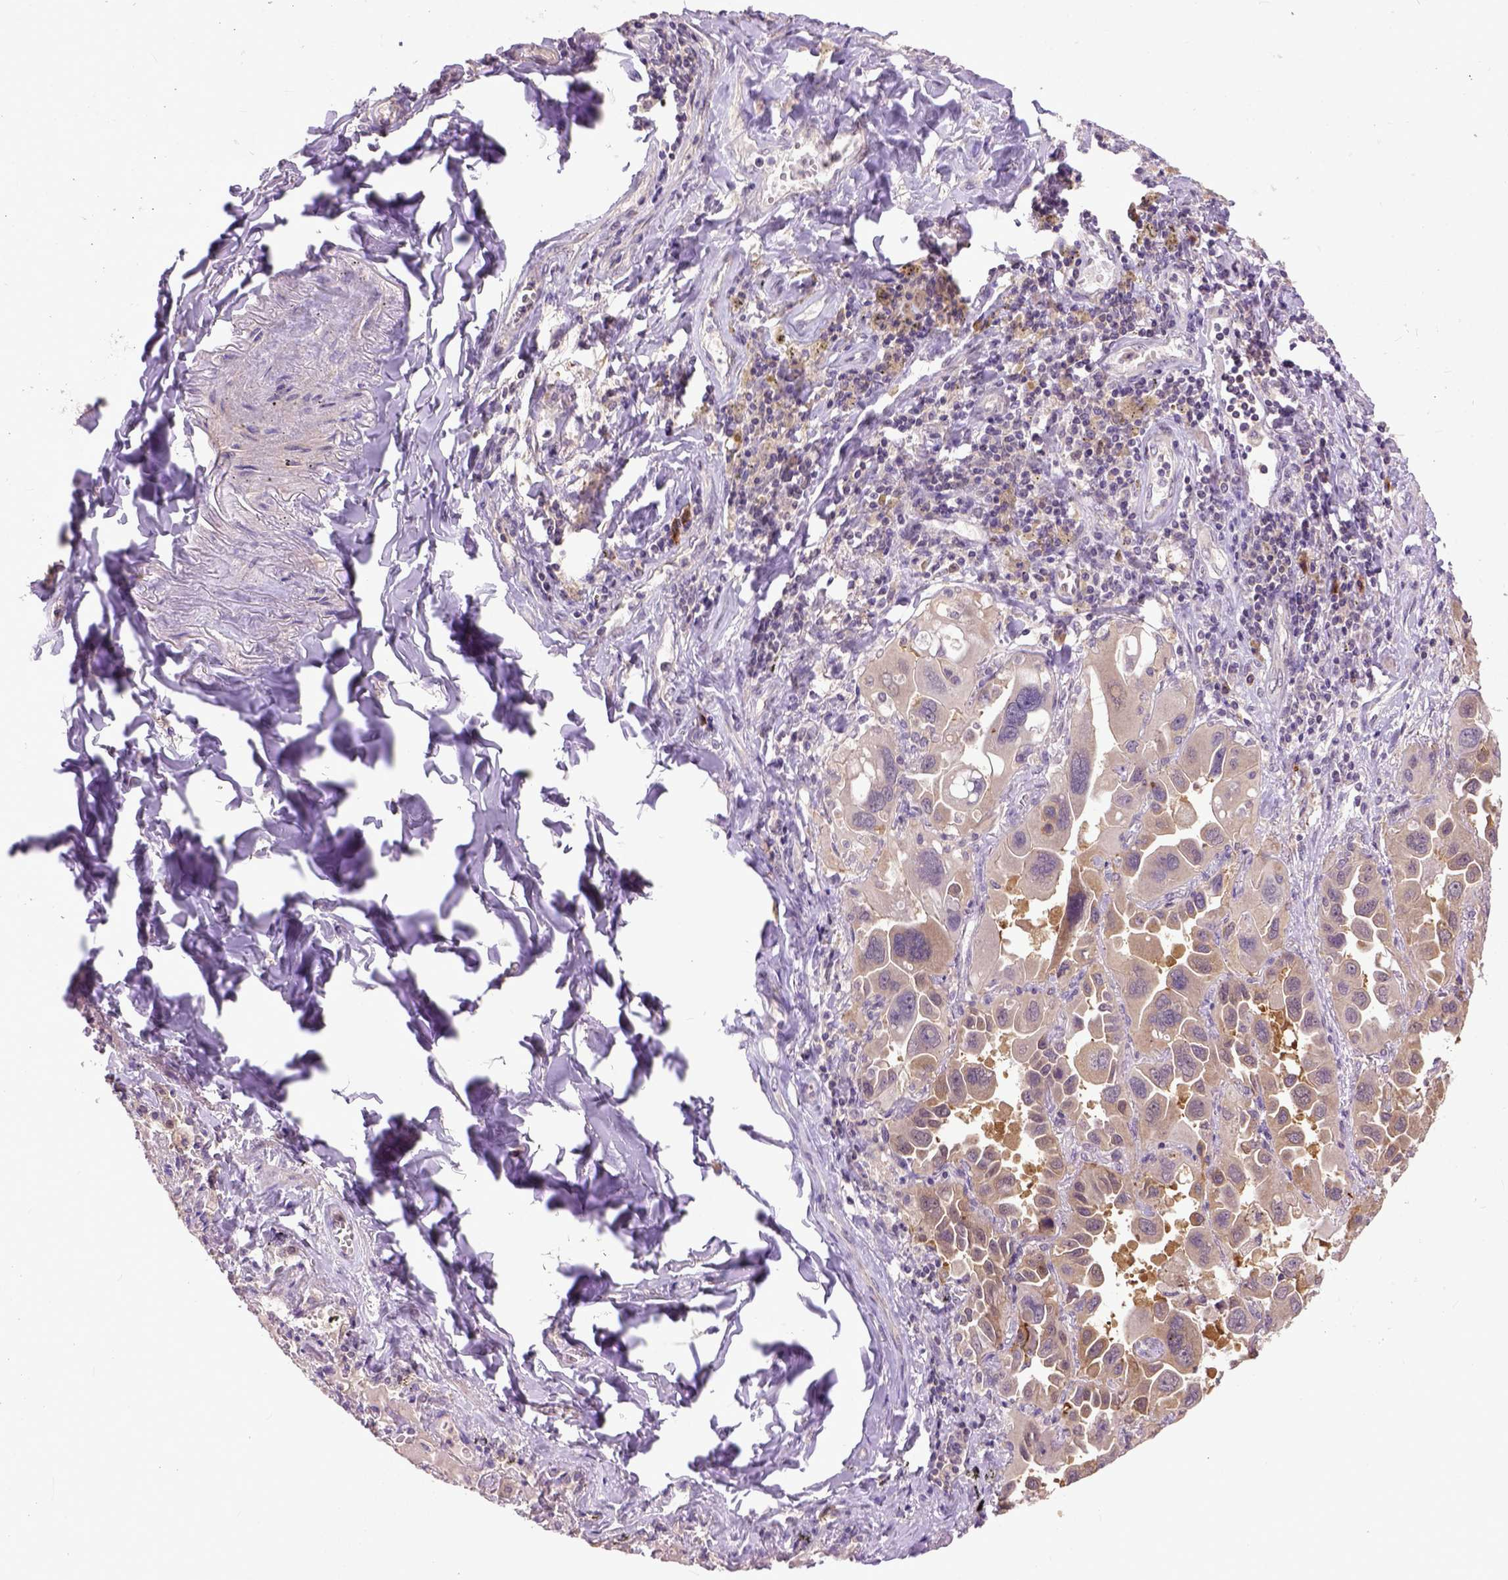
{"staining": {"intensity": "moderate", "quantity": "25%-75%", "location": "cytoplasmic/membranous"}, "tissue": "lung cancer", "cell_type": "Tumor cells", "image_type": "cancer", "snomed": [{"axis": "morphology", "description": "Adenocarcinoma, NOS"}, {"axis": "topography", "description": "Lung"}], "caption": "IHC of human adenocarcinoma (lung) shows medium levels of moderate cytoplasmic/membranous staining in approximately 25%-75% of tumor cells. The staining was performed using DAB to visualize the protein expression in brown, while the nuclei were stained in blue with hematoxylin (Magnification: 20x).", "gene": "CPNE1", "patient": {"sex": "male", "age": 64}}